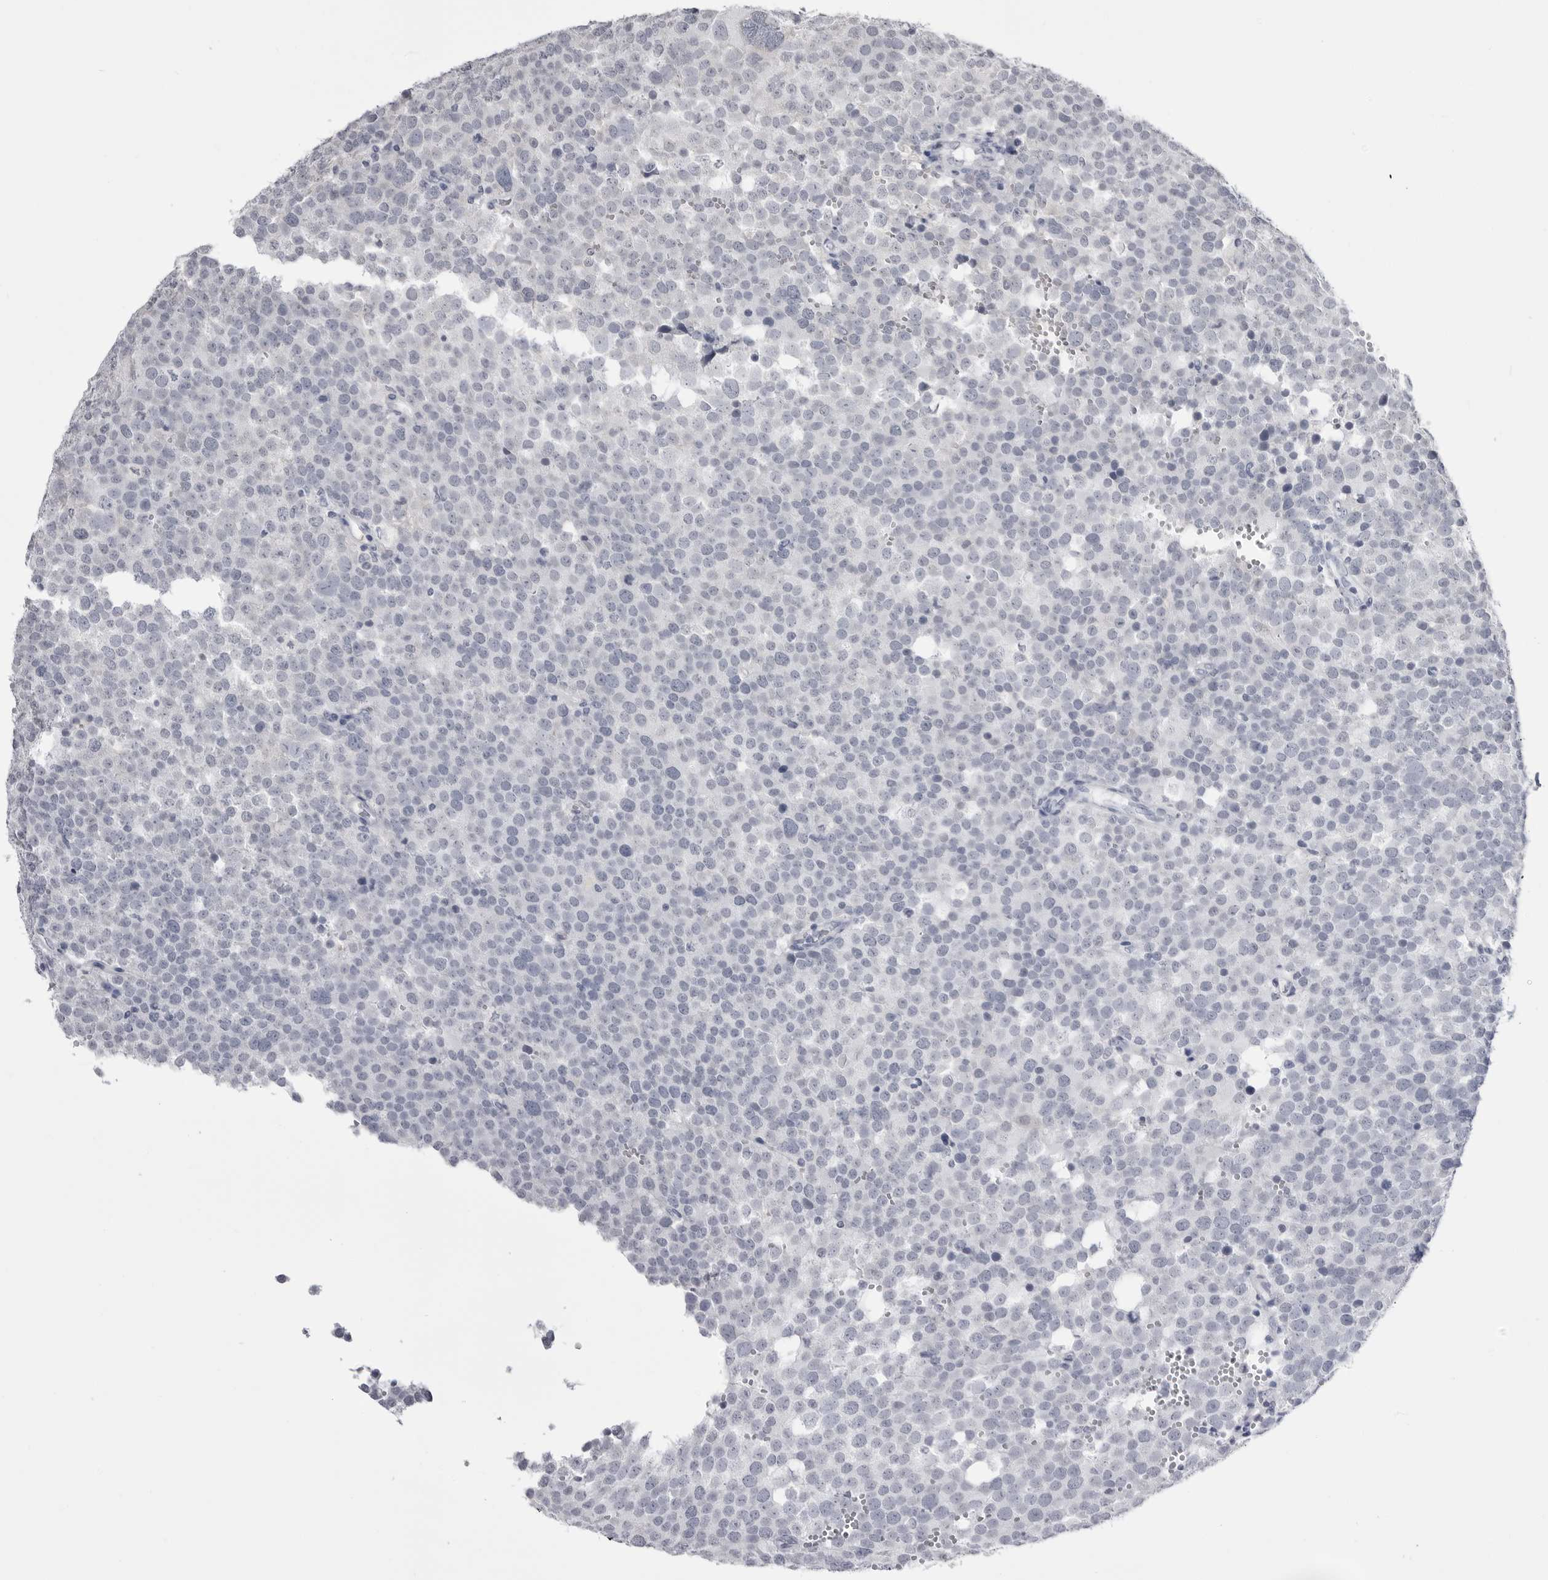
{"staining": {"intensity": "negative", "quantity": "none", "location": "none"}, "tissue": "testis cancer", "cell_type": "Tumor cells", "image_type": "cancer", "snomed": [{"axis": "morphology", "description": "Seminoma, NOS"}, {"axis": "topography", "description": "Testis"}], "caption": "High magnification brightfield microscopy of seminoma (testis) stained with DAB (brown) and counterstained with hematoxylin (blue): tumor cells show no significant positivity.", "gene": "STAP2", "patient": {"sex": "male", "age": 71}}